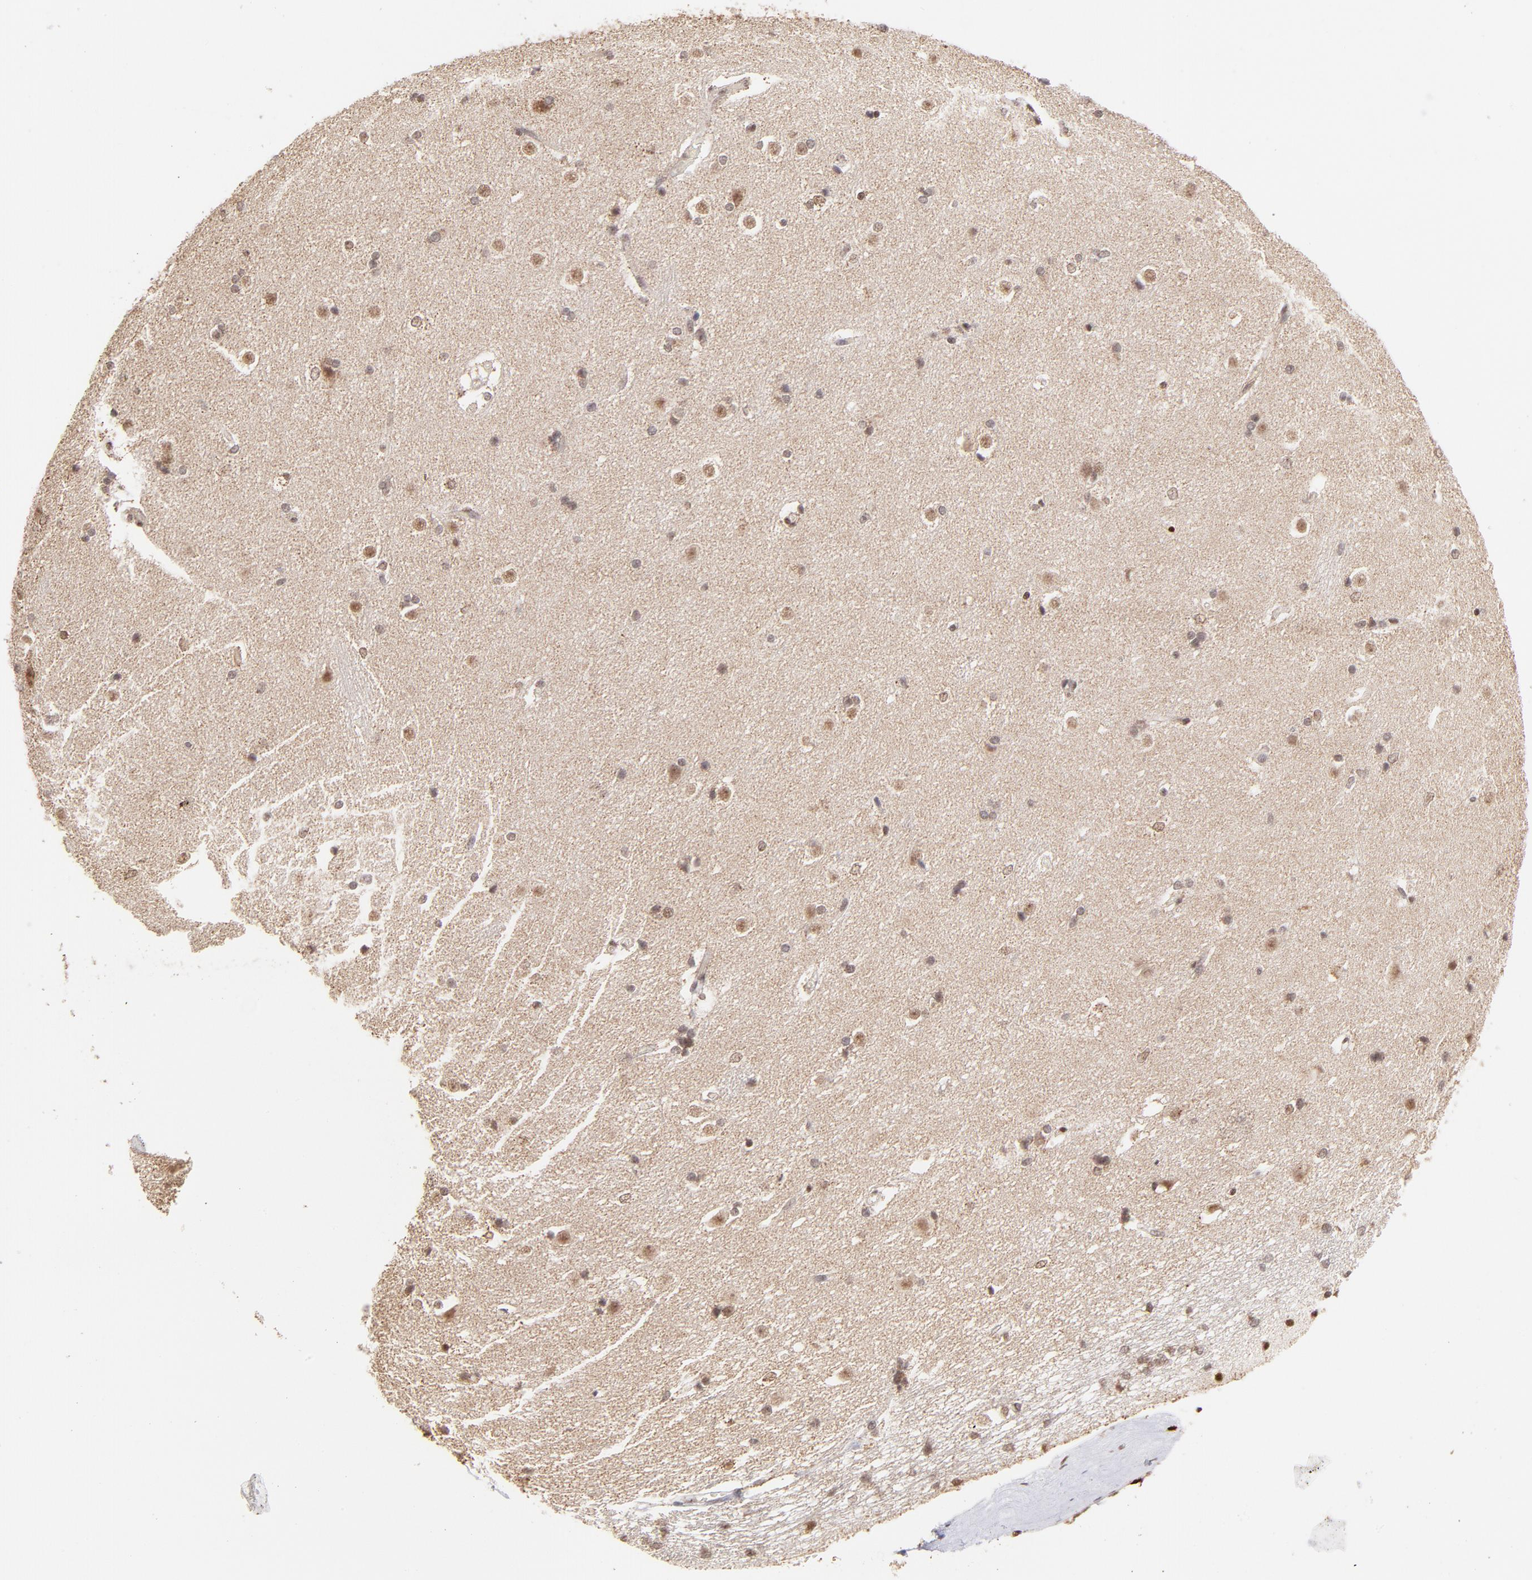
{"staining": {"intensity": "moderate", "quantity": ">75%", "location": "nuclear"}, "tissue": "caudate", "cell_type": "Glial cells", "image_type": "normal", "snomed": [{"axis": "morphology", "description": "Normal tissue, NOS"}, {"axis": "topography", "description": "Lateral ventricle wall"}], "caption": "This photomicrograph shows IHC staining of normal human caudate, with medium moderate nuclear expression in approximately >75% of glial cells.", "gene": "ZFX", "patient": {"sex": "female", "age": 19}}